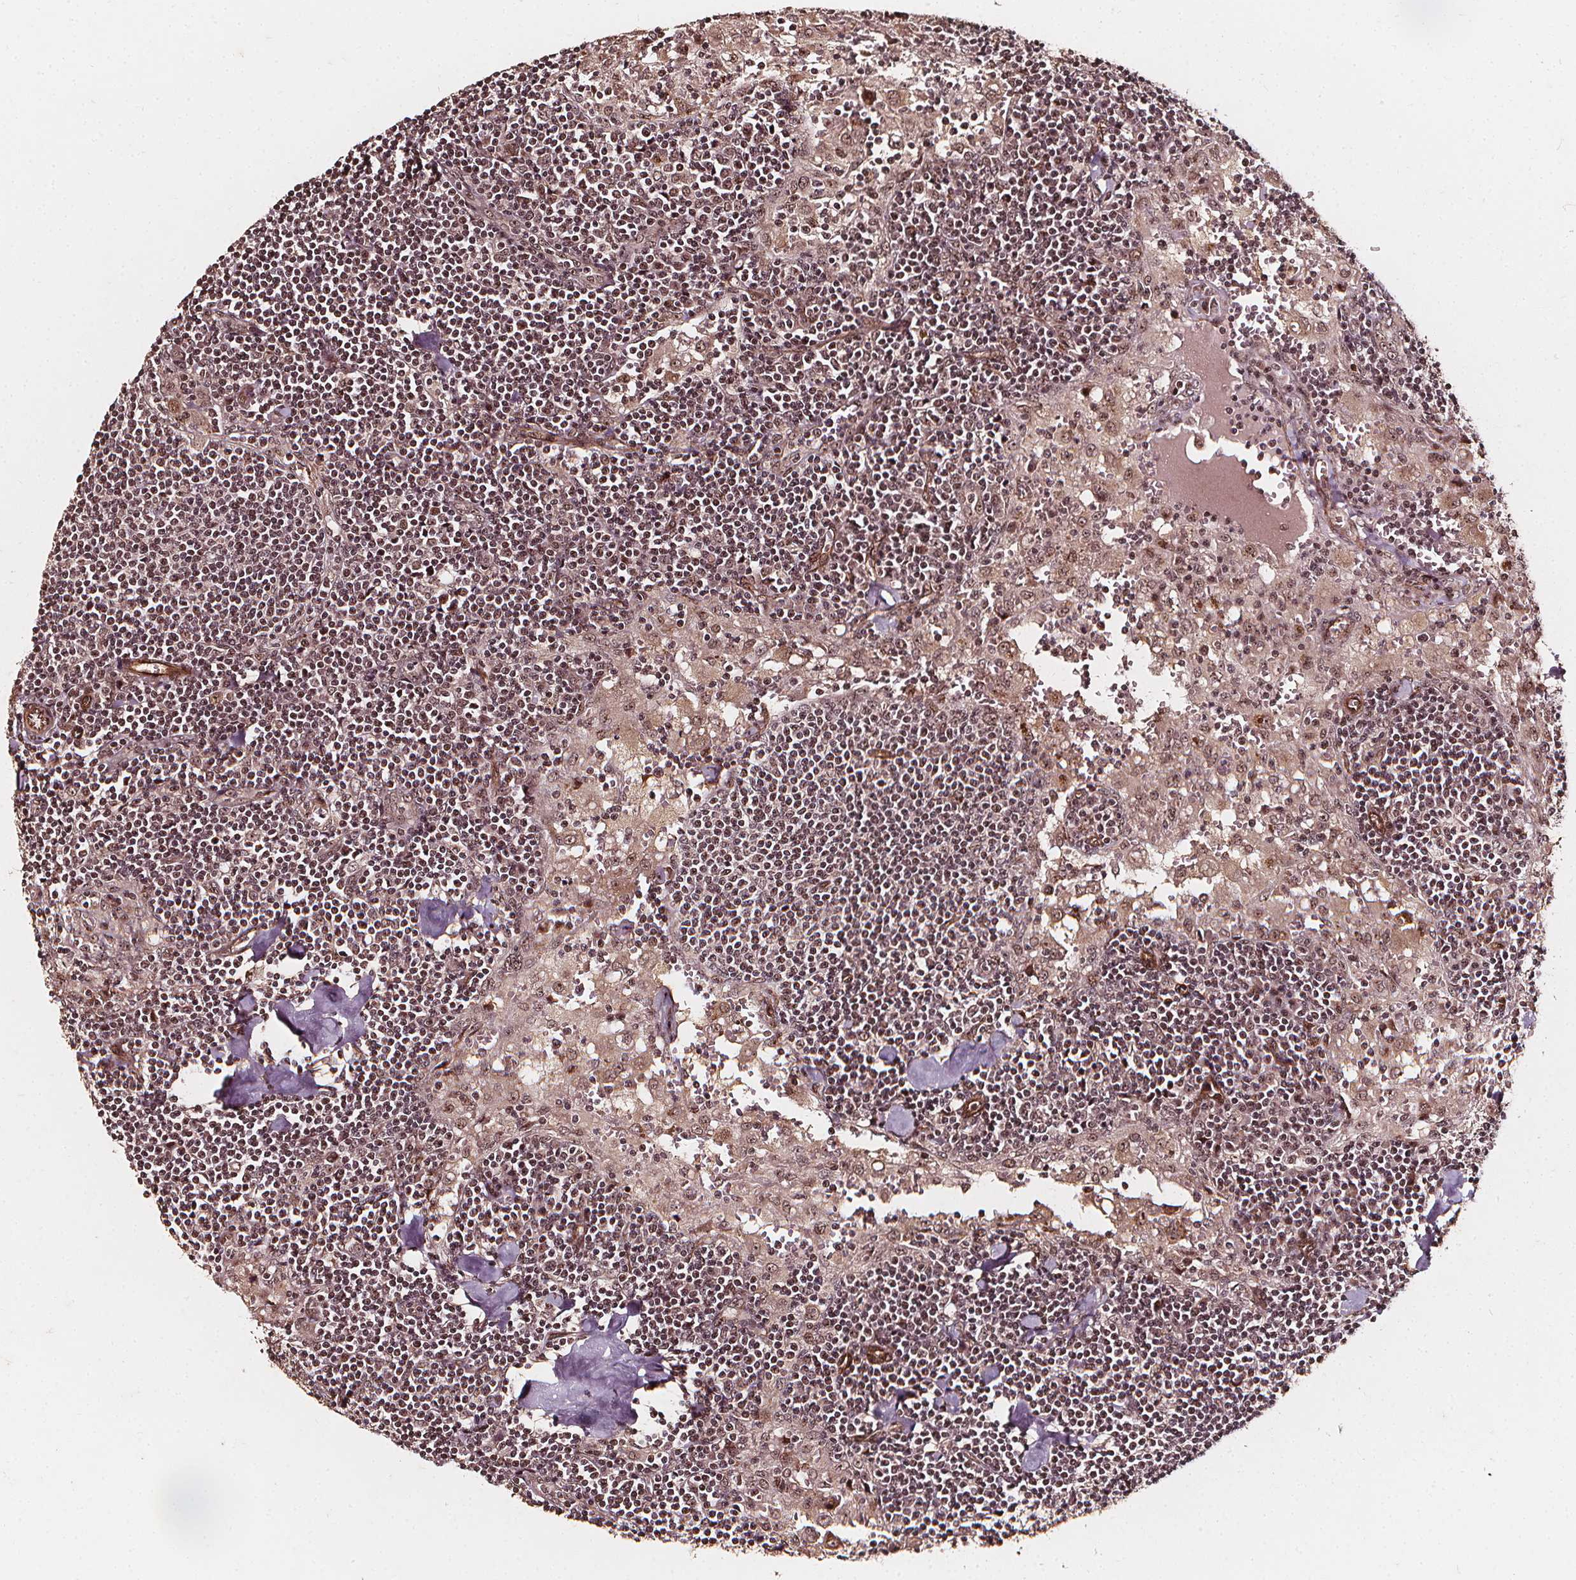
{"staining": {"intensity": "moderate", "quantity": ">75%", "location": "nuclear"}, "tissue": "lymph node", "cell_type": "Germinal center cells", "image_type": "normal", "snomed": [{"axis": "morphology", "description": "Normal tissue, NOS"}, {"axis": "topography", "description": "Lymph node"}], "caption": "The micrograph demonstrates a brown stain indicating the presence of a protein in the nuclear of germinal center cells in lymph node.", "gene": "EXOSC9", "patient": {"sex": "male", "age": 55}}